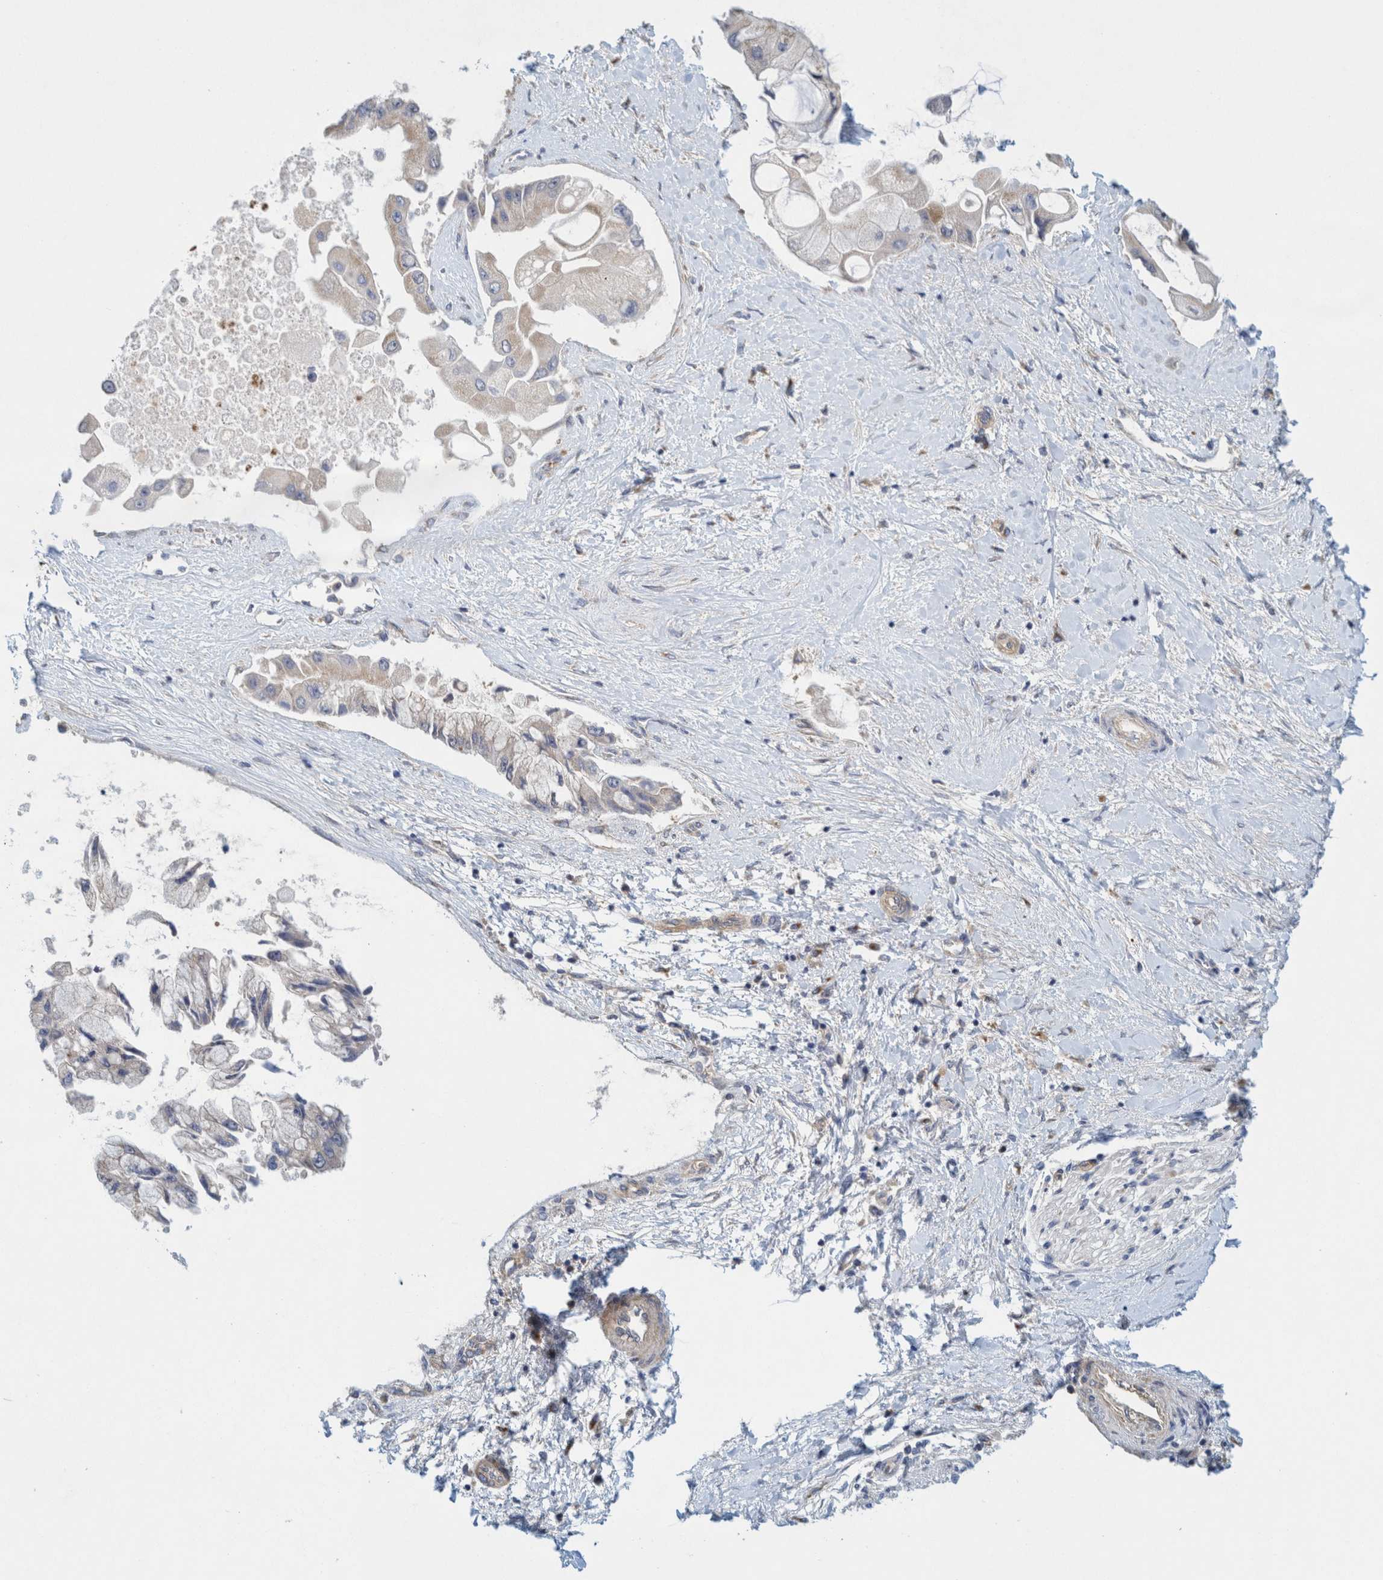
{"staining": {"intensity": "negative", "quantity": "none", "location": "none"}, "tissue": "liver cancer", "cell_type": "Tumor cells", "image_type": "cancer", "snomed": [{"axis": "morphology", "description": "Cholangiocarcinoma"}, {"axis": "topography", "description": "Liver"}], "caption": "Image shows no protein expression in tumor cells of cholangiocarcinoma (liver) tissue. Brightfield microscopy of immunohistochemistry stained with DAB (brown) and hematoxylin (blue), captured at high magnification.", "gene": "ZNF324B", "patient": {"sex": "male", "age": 50}}